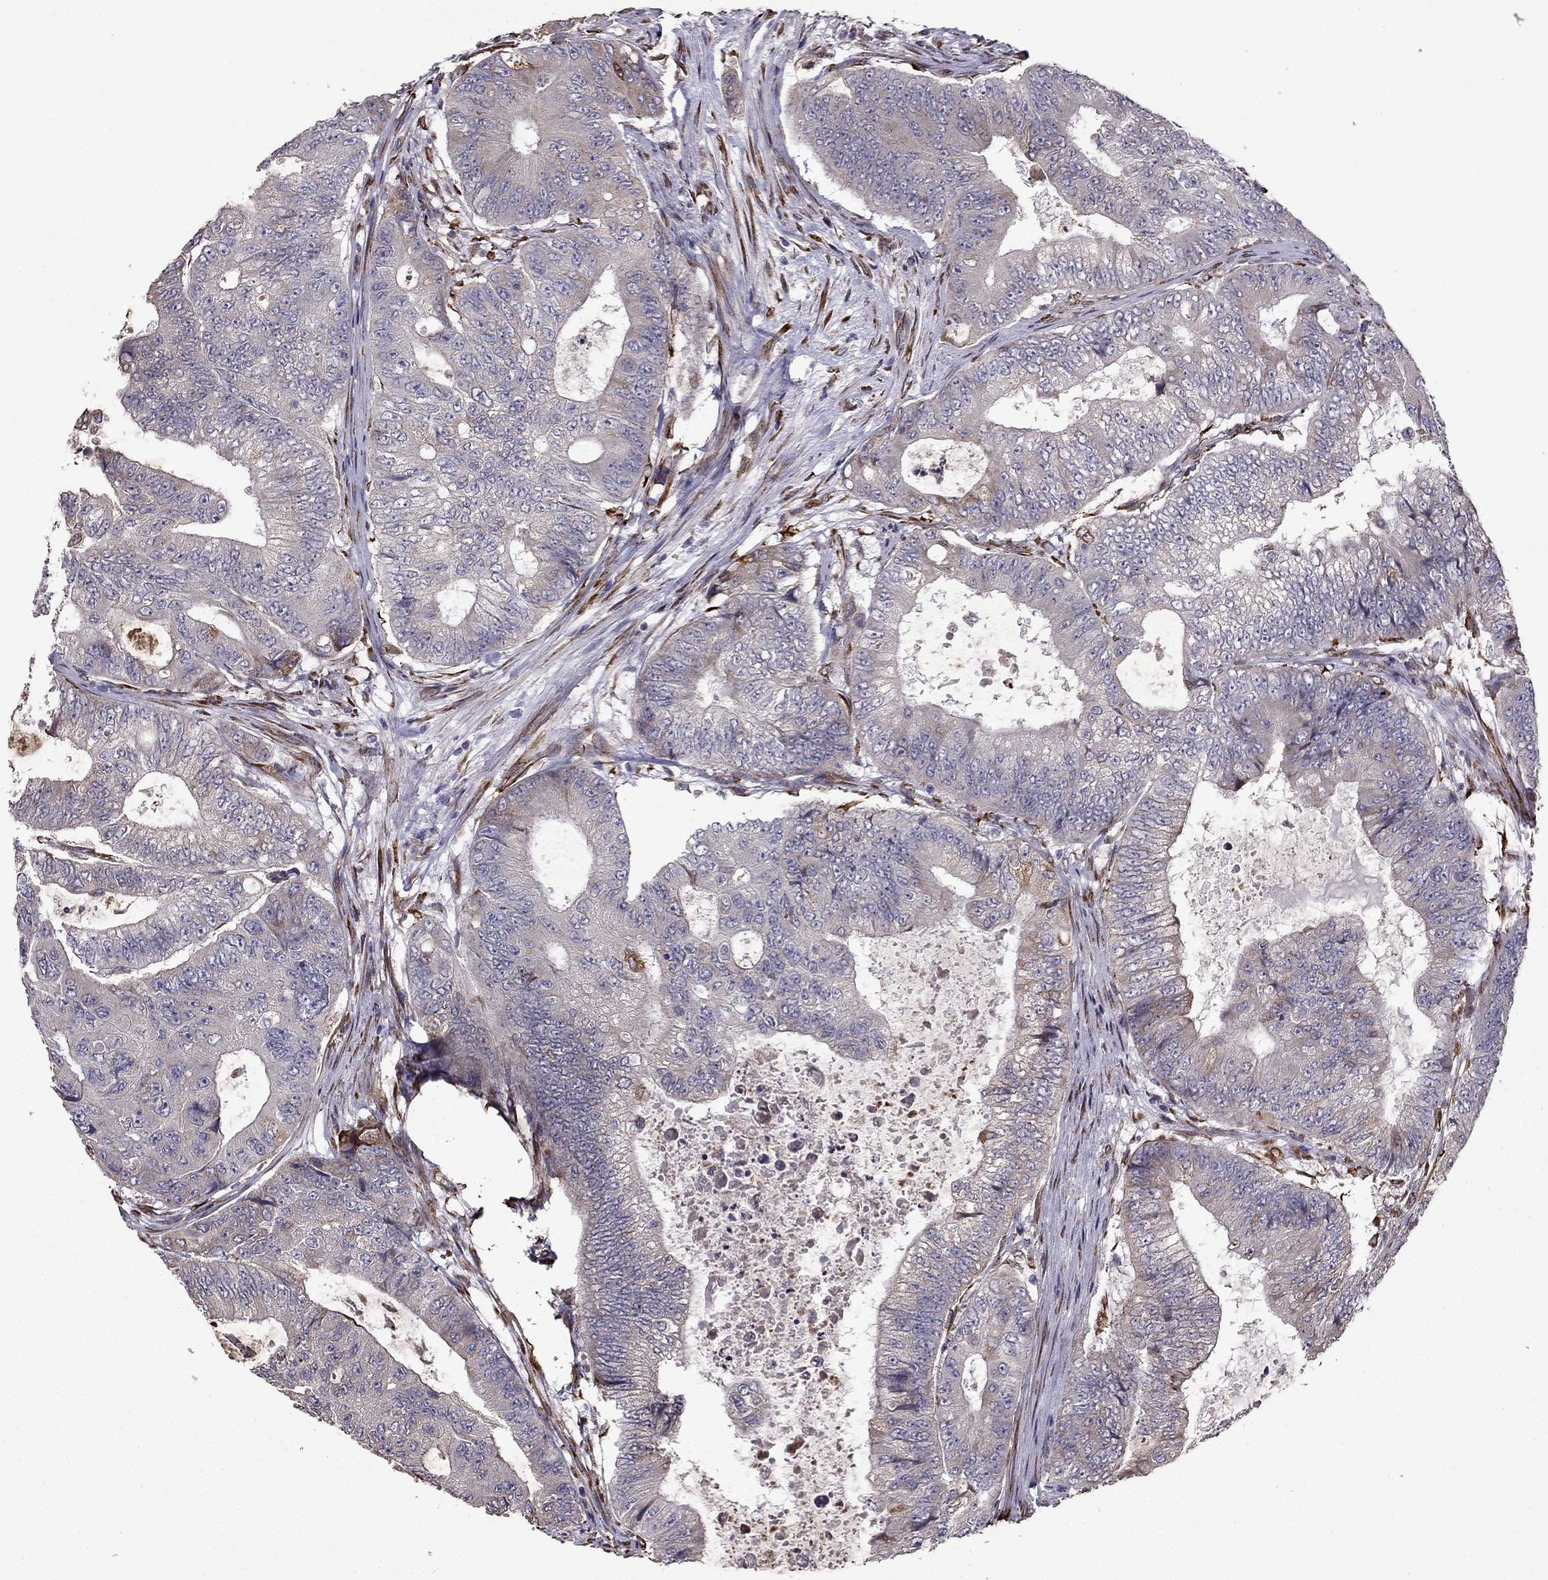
{"staining": {"intensity": "weak", "quantity": "<25%", "location": "cytoplasmic/membranous"}, "tissue": "colorectal cancer", "cell_type": "Tumor cells", "image_type": "cancer", "snomed": [{"axis": "morphology", "description": "Adenocarcinoma, NOS"}, {"axis": "topography", "description": "Colon"}], "caption": "This is an immunohistochemistry histopathology image of human colorectal adenocarcinoma. There is no staining in tumor cells.", "gene": "IKBIP", "patient": {"sex": "female", "age": 48}}